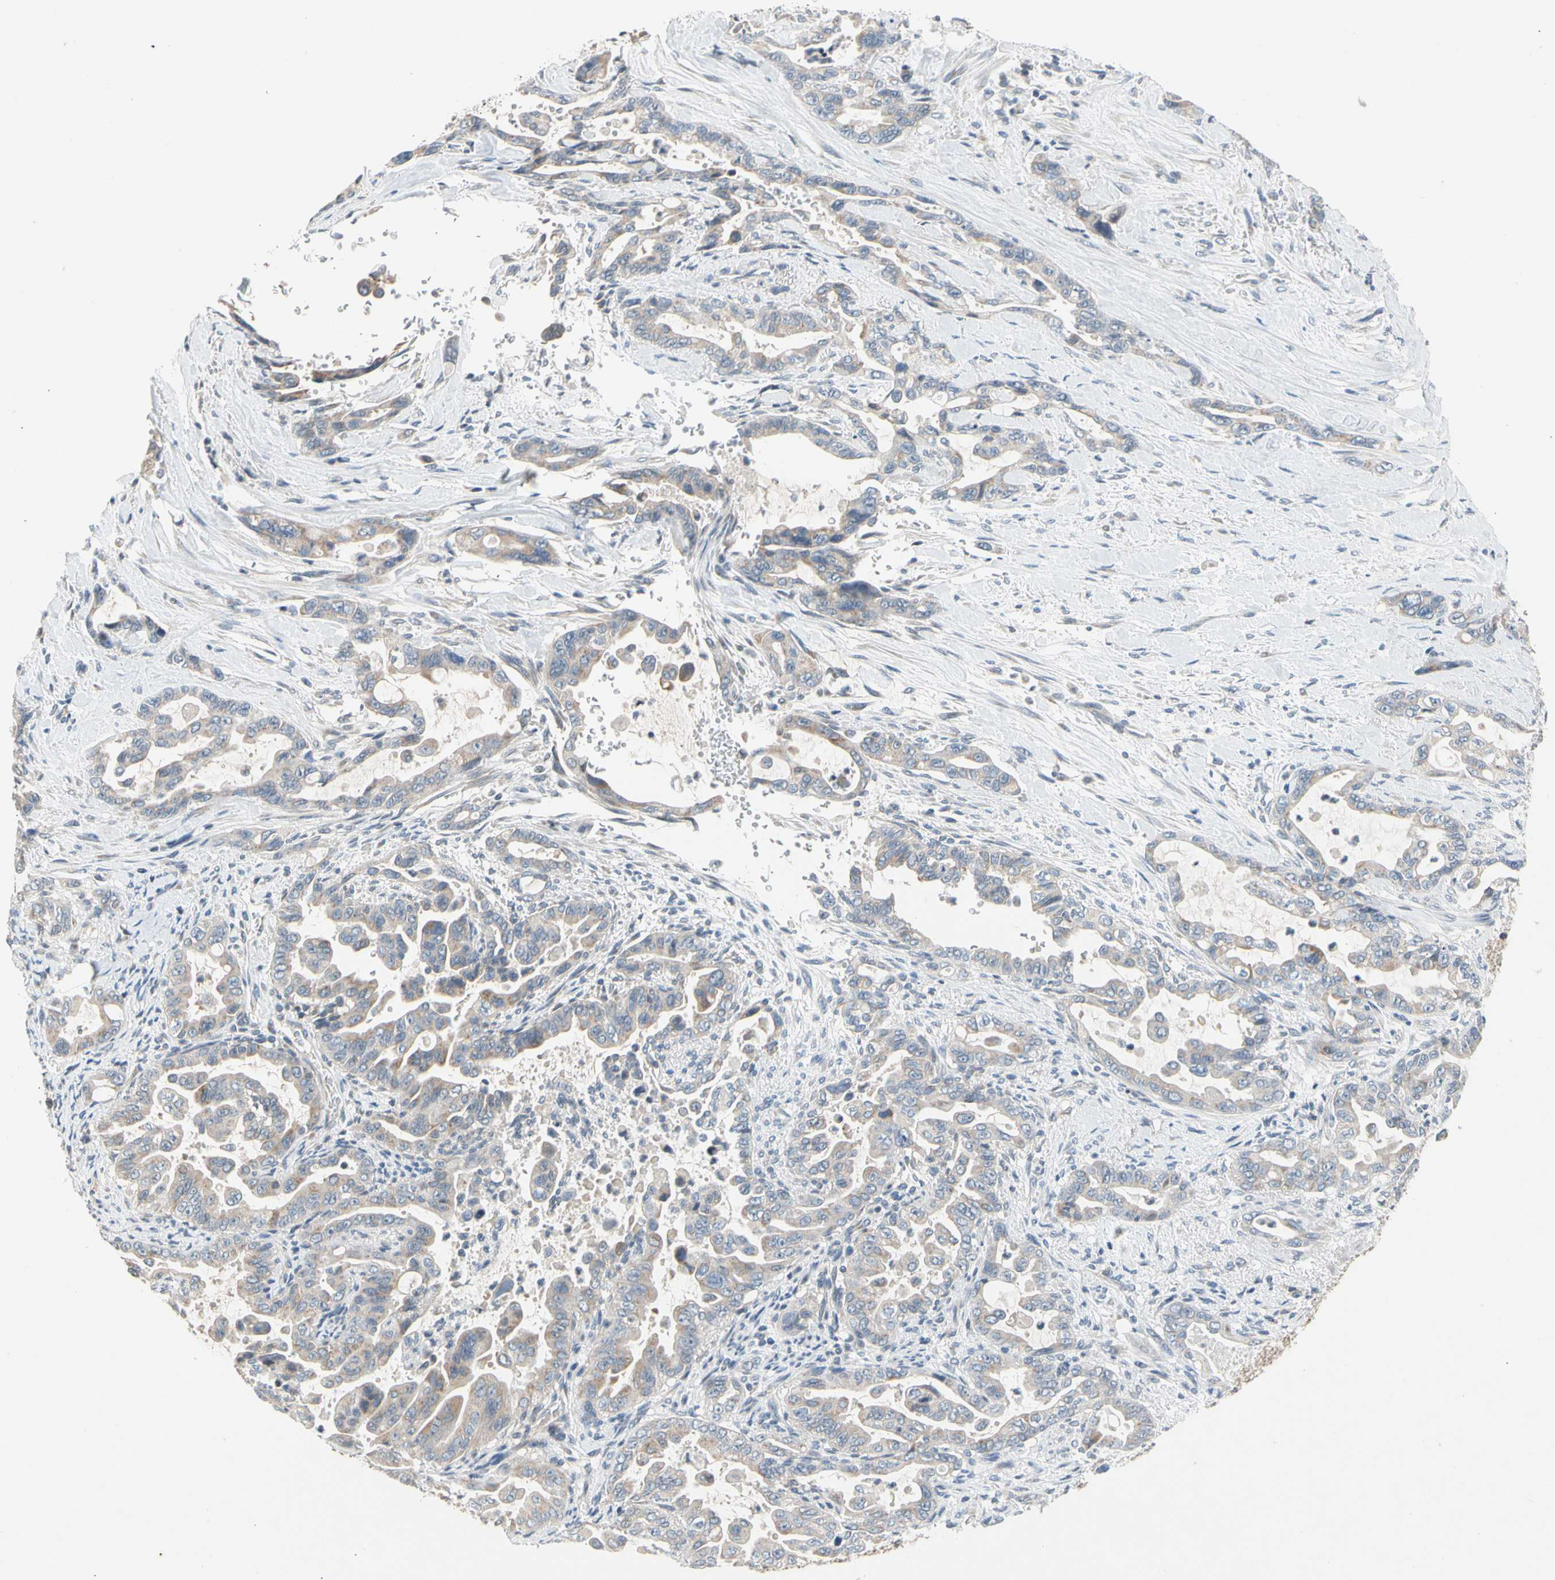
{"staining": {"intensity": "weak", "quantity": ">75%", "location": "cytoplasmic/membranous"}, "tissue": "pancreatic cancer", "cell_type": "Tumor cells", "image_type": "cancer", "snomed": [{"axis": "morphology", "description": "Adenocarcinoma, NOS"}, {"axis": "topography", "description": "Pancreas"}], "caption": "IHC of pancreatic cancer (adenocarcinoma) exhibits low levels of weak cytoplasmic/membranous staining in about >75% of tumor cells.", "gene": "SOX30", "patient": {"sex": "male", "age": 70}}